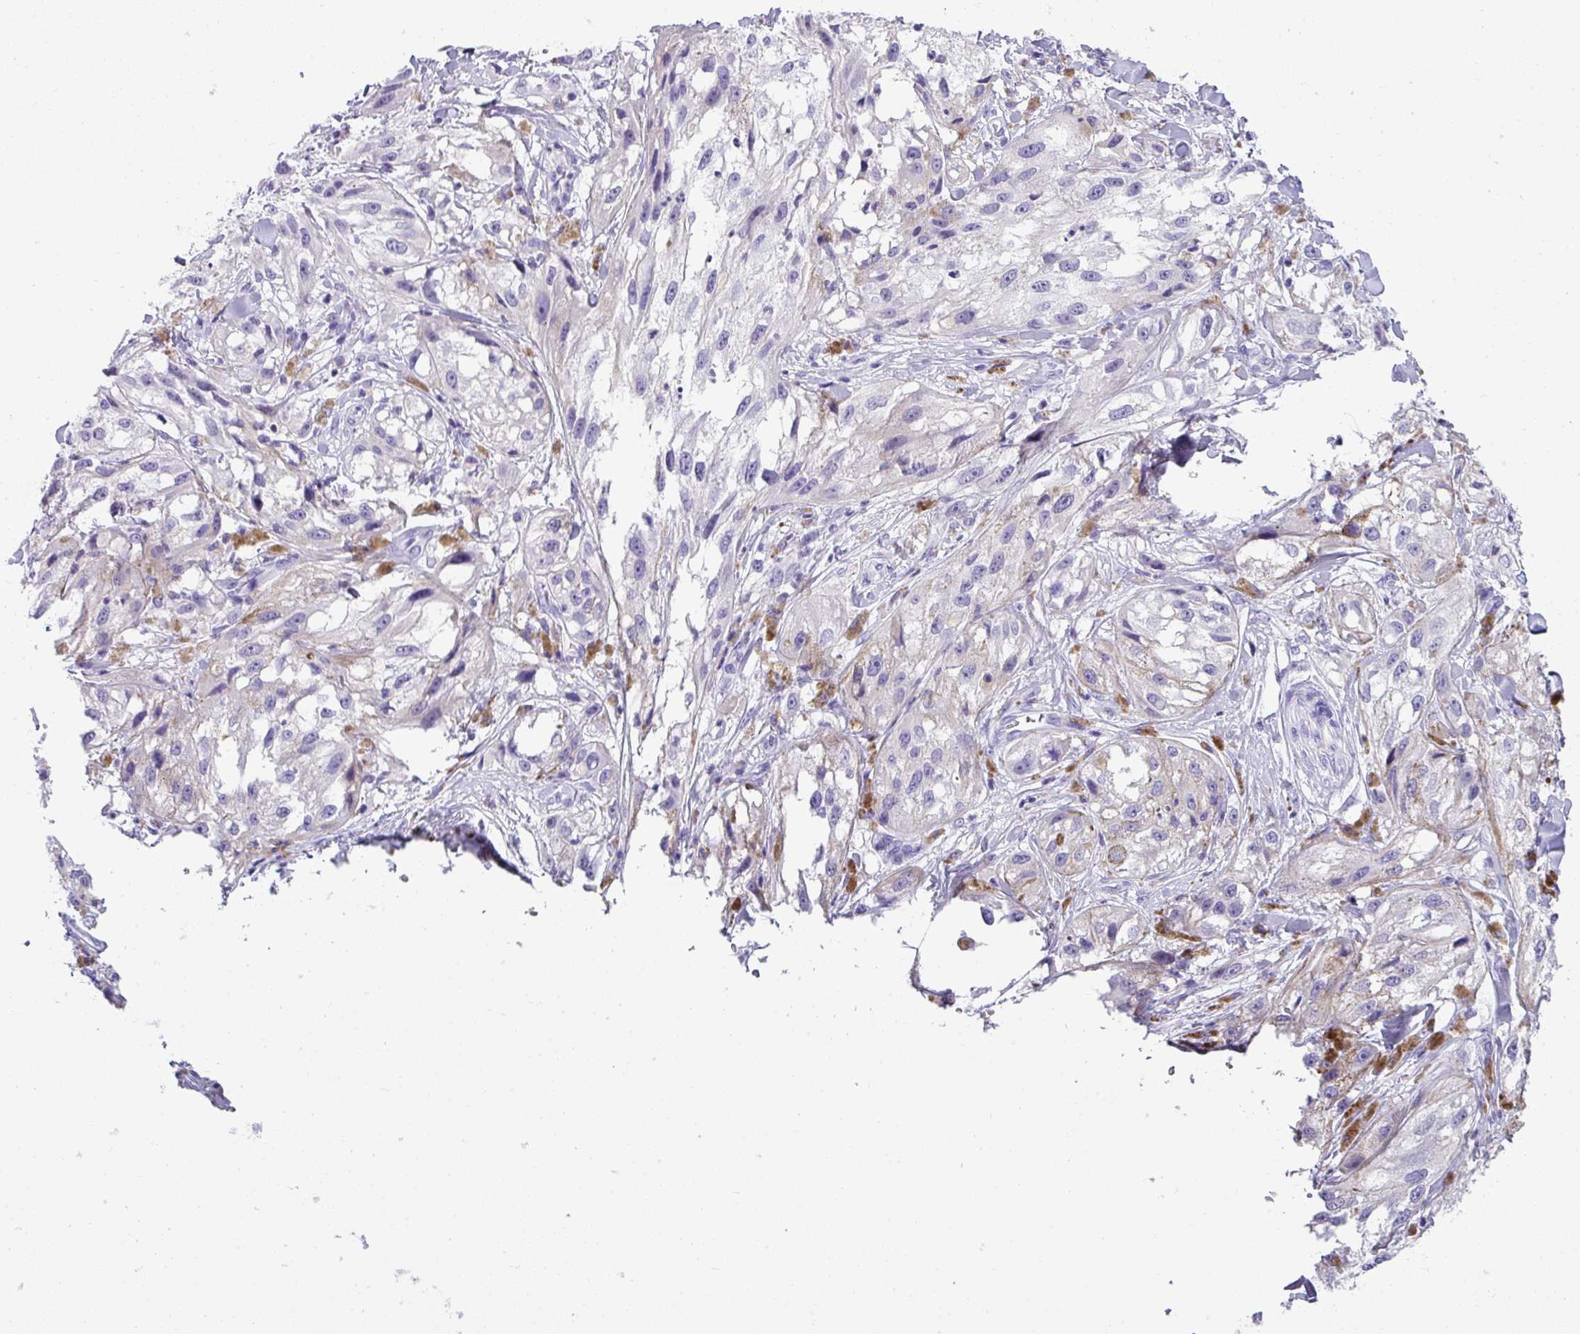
{"staining": {"intensity": "negative", "quantity": "none", "location": "none"}, "tissue": "melanoma", "cell_type": "Tumor cells", "image_type": "cancer", "snomed": [{"axis": "morphology", "description": "Malignant melanoma, NOS"}, {"axis": "topography", "description": "Skin"}], "caption": "Tumor cells show no significant protein expression in melanoma.", "gene": "ZNF568", "patient": {"sex": "male", "age": 88}}